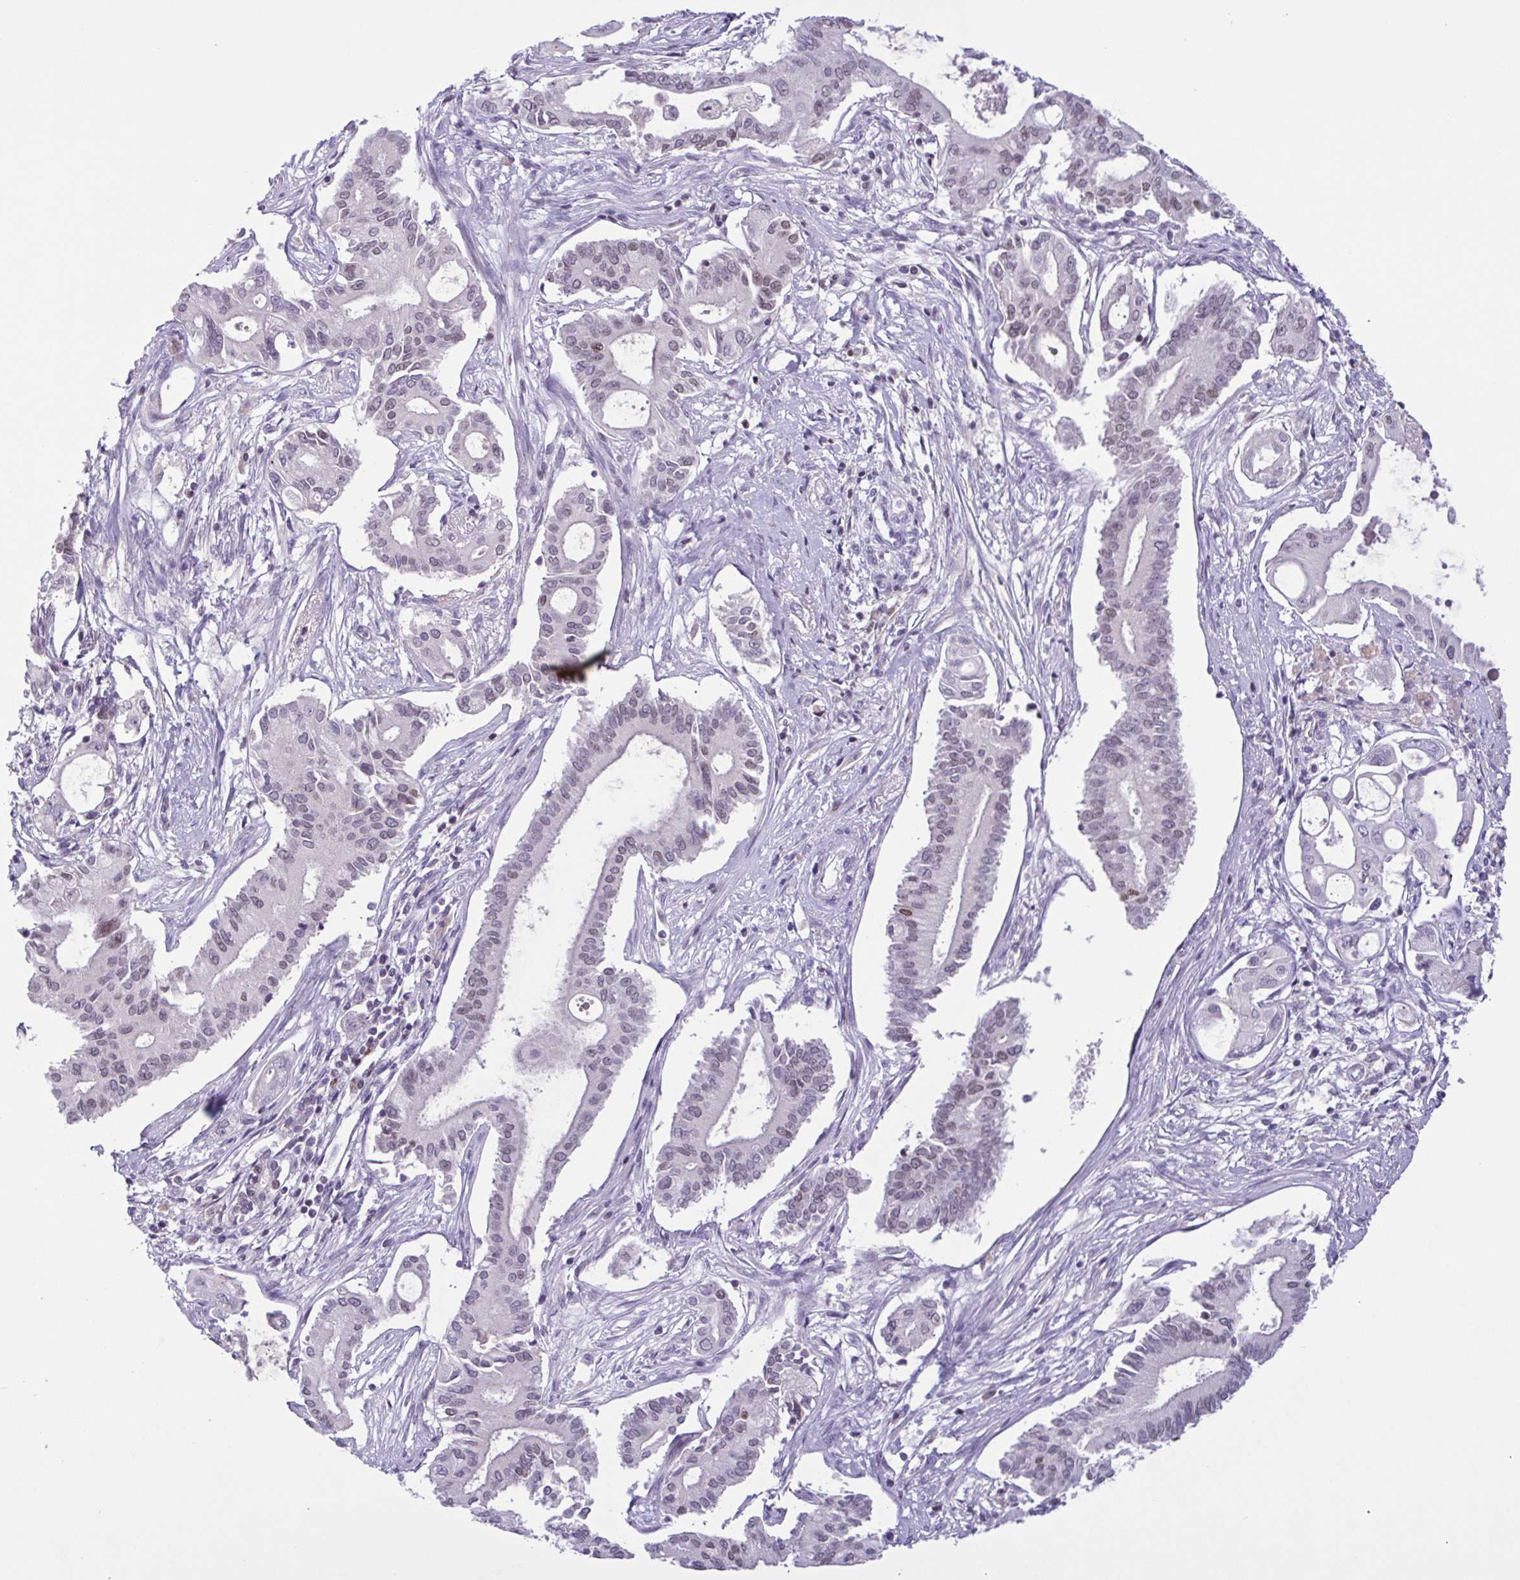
{"staining": {"intensity": "weak", "quantity": "<25%", "location": "nuclear"}, "tissue": "pancreatic cancer", "cell_type": "Tumor cells", "image_type": "cancer", "snomed": [{"axis": "morphology", "description": "Adenocarcinoma, NOS"}, {"axis": "topography", "description": "Pancreas"}], "caption": "An IHC histopathology image of pancreatic cancer is shown. There is no staining in tumor cells of pancreatic cancer.", "gene": "IRF1", "patient": {"sex": "female", "age": 68}}